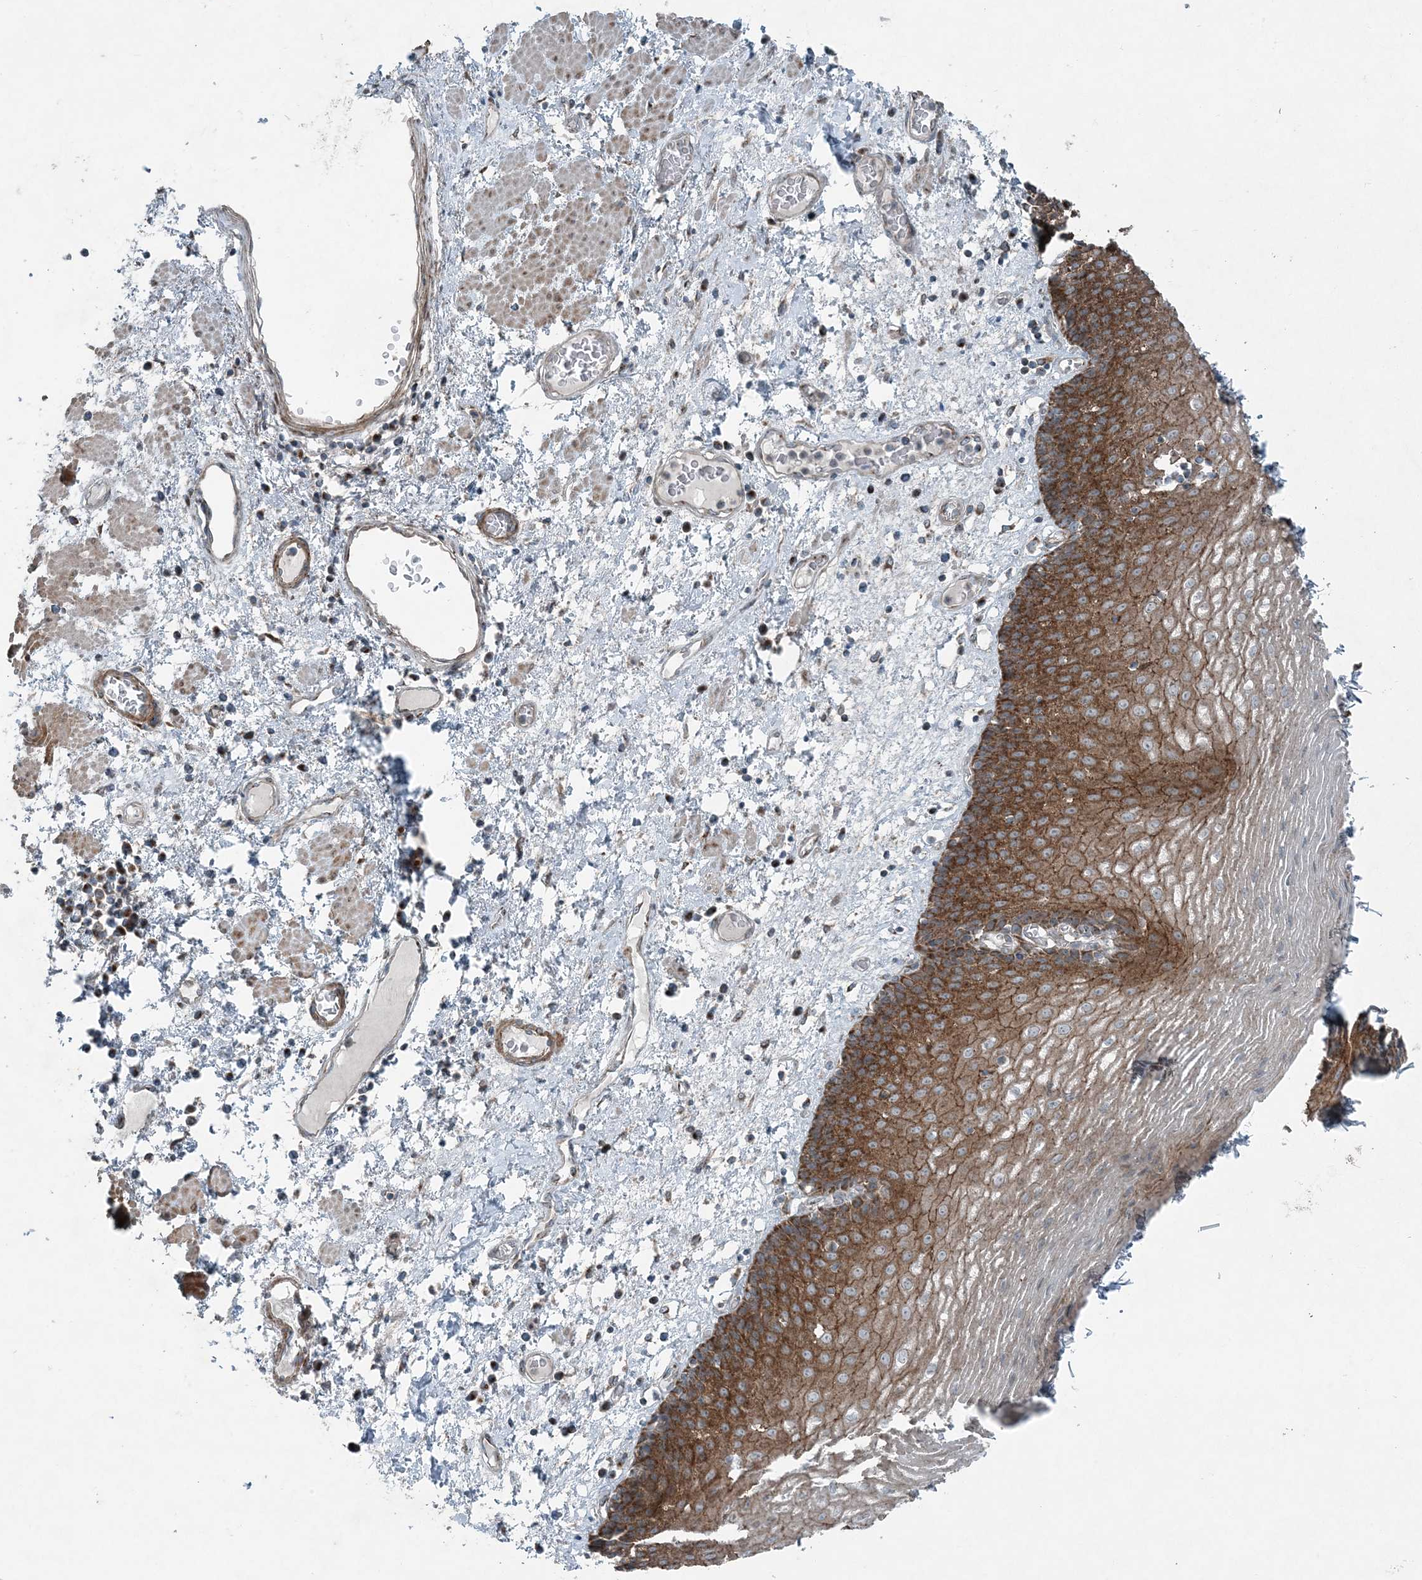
{"staining": {"intensity": "strong", "quantity": ">75%", "location": "cytoplasmic/membranous"}, "tissue": "esophagus", "cell_type": "Squamous epithelial cells", "image_type": "normal", "snomed": [{"axis": "morphology", "description": "Normal tissue, NOS"}, {"axis": "morphology", "description": "Adenocarcinoma, NOS"}, {"axis": "topography", "description": "Esophagus"}], "caption": "Immunohistochemistry histopathology image of benign human esophagus stained for a protein (brown), which reveals high levels of strong cytoplasmic/membranous expression in about >75% of squamous epithelial cells.", "gene": "GCC2", "patient": {"sex": "male", "age": 62}}